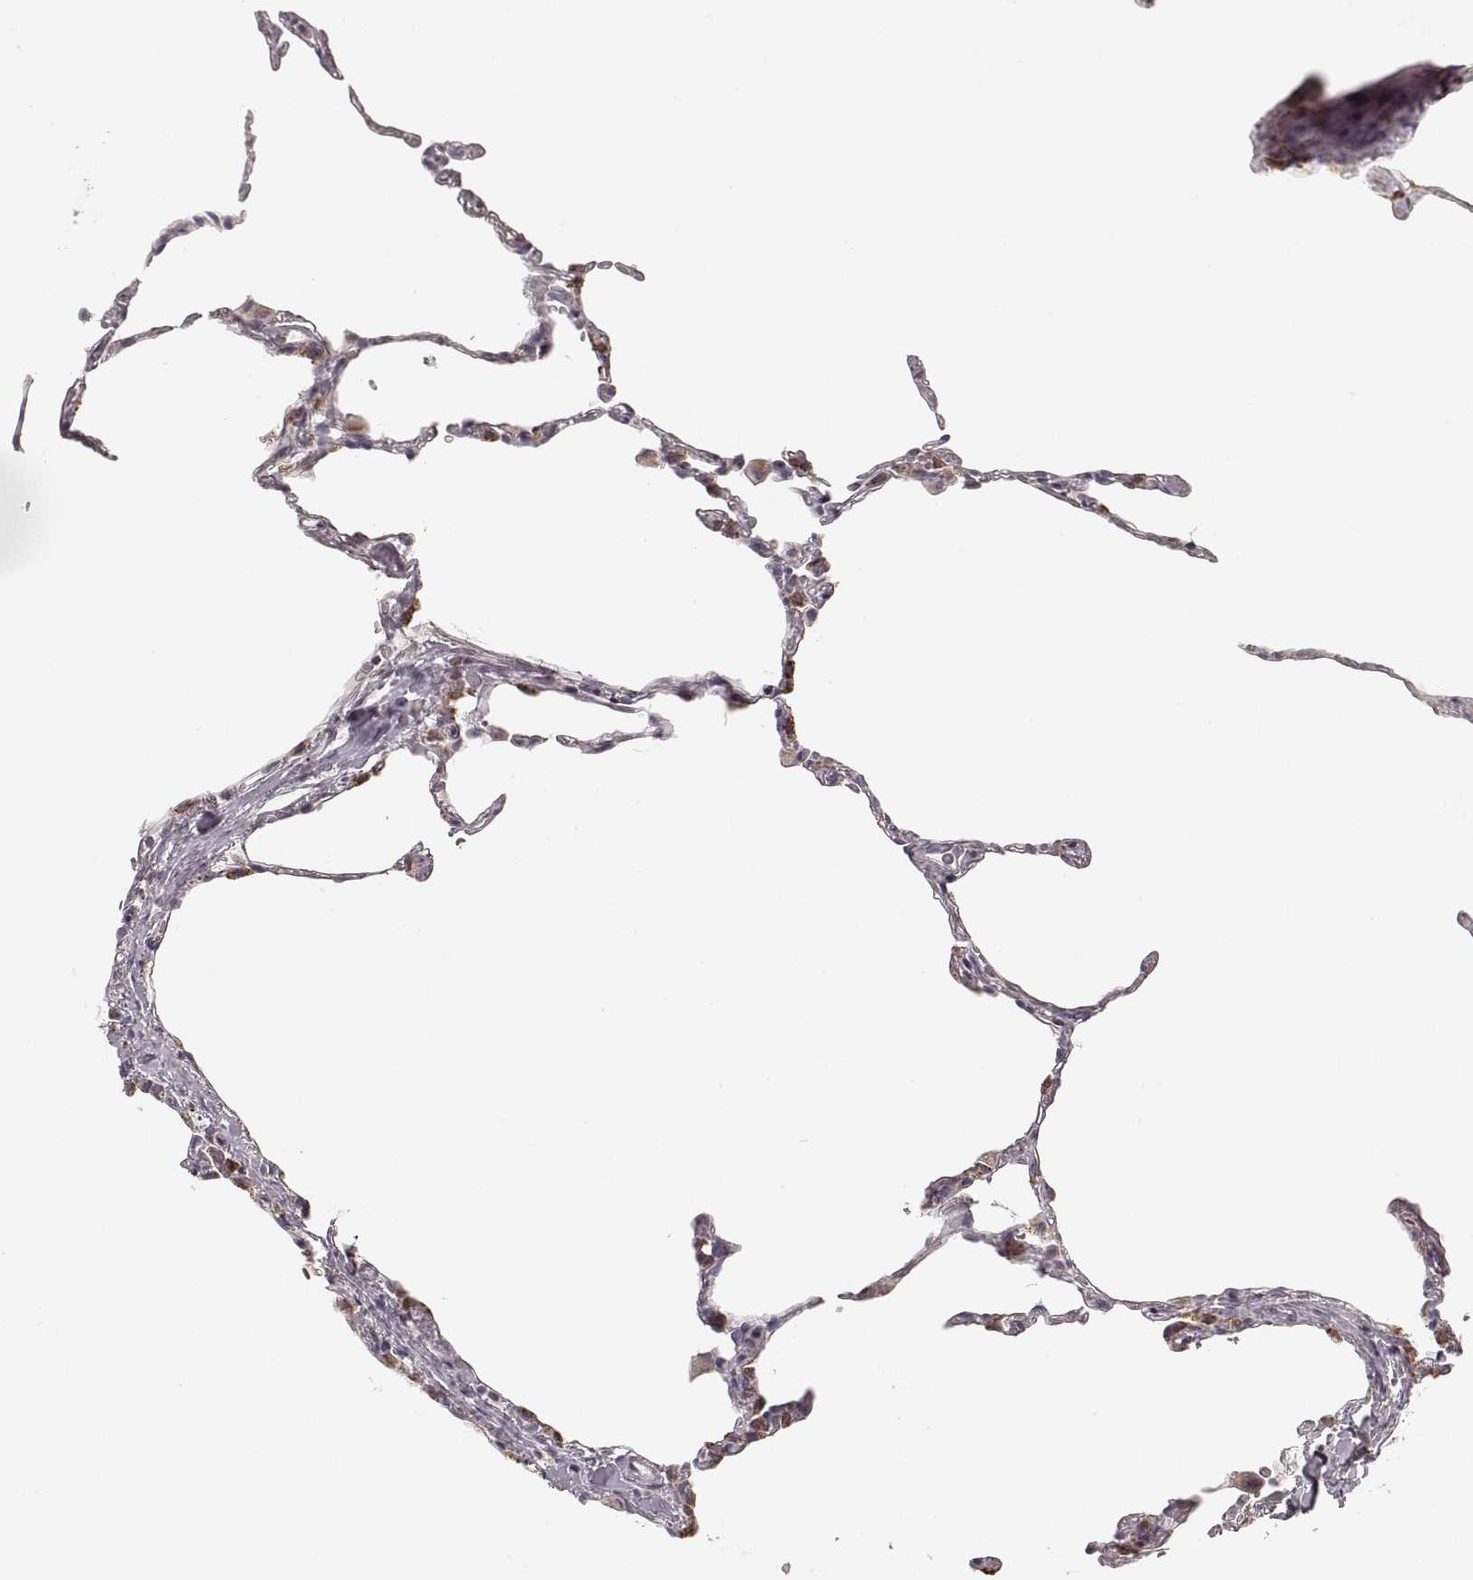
{"staining": {"intensity": "negative", "quantity": "none", "location": "none"}, "tissue": "lung", "cell_type": "Alveolar cells", "image_type": "normal", "snomed": [{"axis": "morphology", "description": "Normal tissue, NOS"}, {"axis": "topography", "description": "Lung"}], "caption": "This histopathology image is of benign lung stained with immunohistochemistry to label a protein in brown with the nuclei are counter-stained blue. There is no expression in alveolar cells. (Brightfield microscopy of DAB IHC at high magnification).", "gene": "RDH13", "patient": {"sex": "female", "age": 57}}